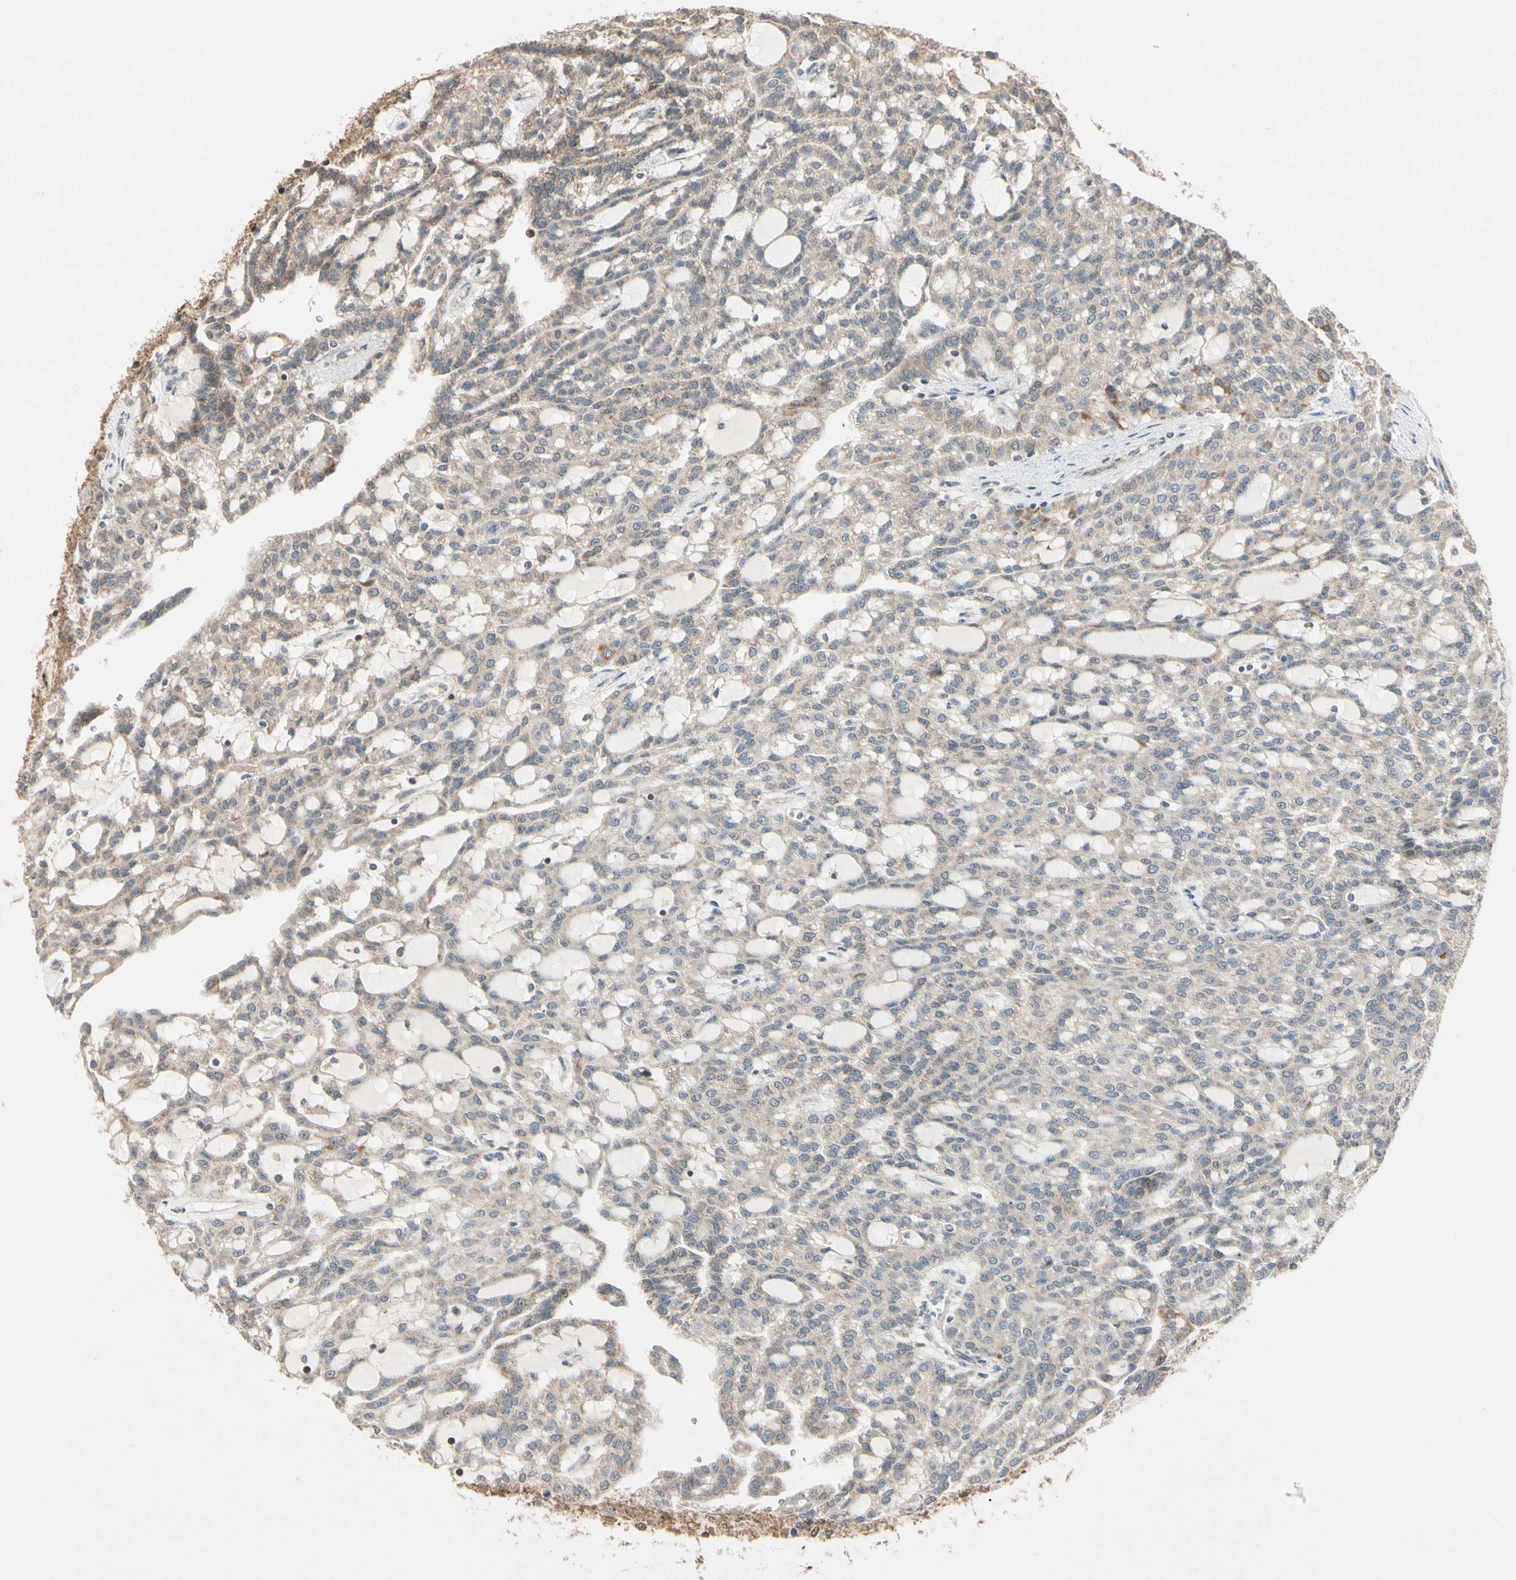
{"staining": {"intensity": "weak", "quantity": ">75%", "location": "cytoplasmic/membranous"}, "tissue": "renal cancer", "cell_type": "Tumor cells", "image_type": "cancer", "snomed": [{"axis": "morphology", "description": "Adenocarcinoma, NOS"}, {"axis": "topography", "description": "Kidney"}], "caption": "DAB immunohistochemical staining of renal cancer demonstrates weak cytoplasmic/membranous protein positivity in approximately >75% of tumor cells.", "gene": "PRDX5", "patient": {"sex": "male", "age": 63}}